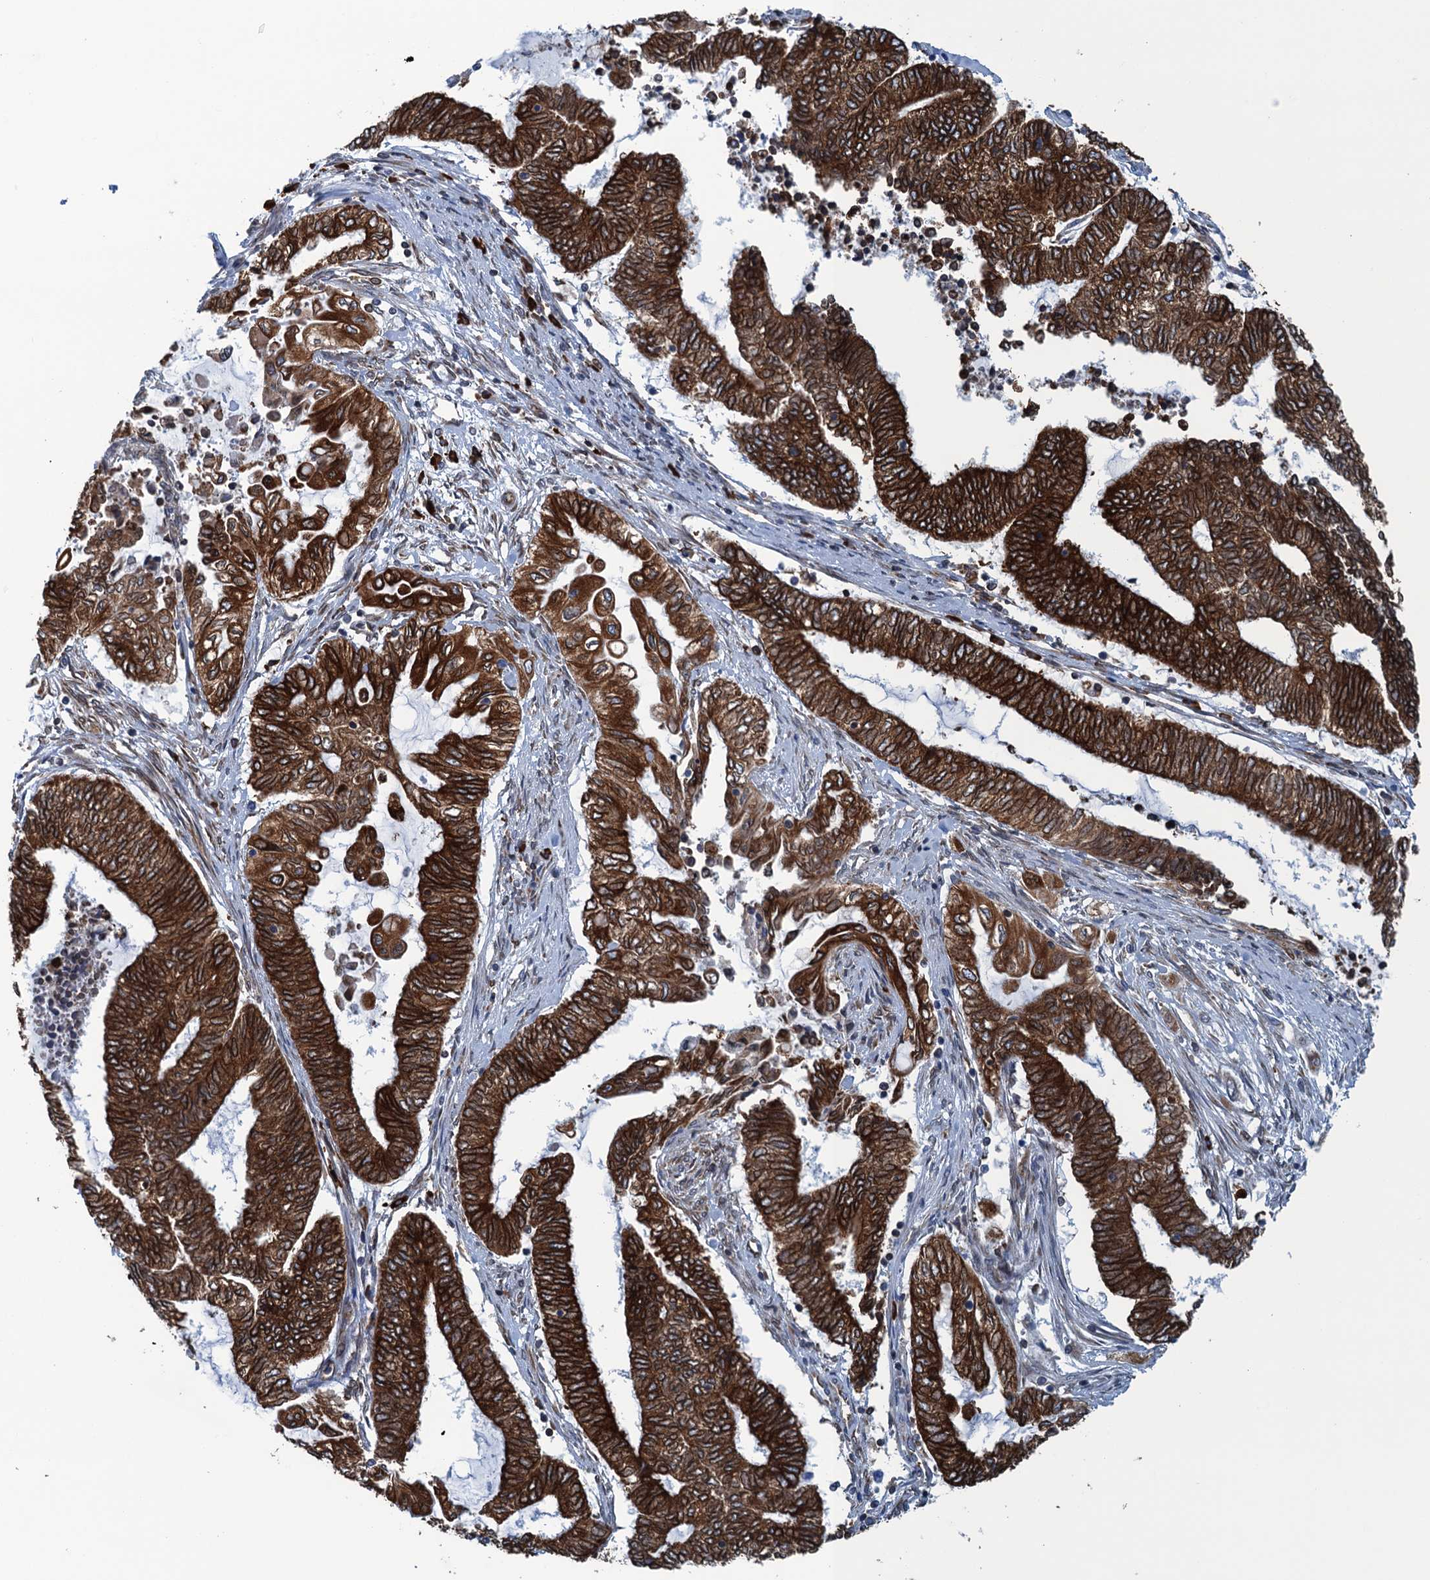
{"staining": {"intensity": "strong", "quantity": ">75%", "location": "cytoplasmic/membranous"}, "tissue": "endometrial cancer", "cell_type": "Tumor cells", "image_type": "cancer", "snomed": [{"axis": "morphology", "description": "Adenocarcinoma, NOS"}, {"axis": "topography", "description": "Uterus"}, {"axis": "topography", "description": "Endometrium"}], "caption": "The immunohistochemical stain shows strong cytoplasmic/membranous staining in tumor cells of endometrial adenocarcinoma tissue.", "gene": "TMEM205", "patient": {"sex": "female", "age": 70}}